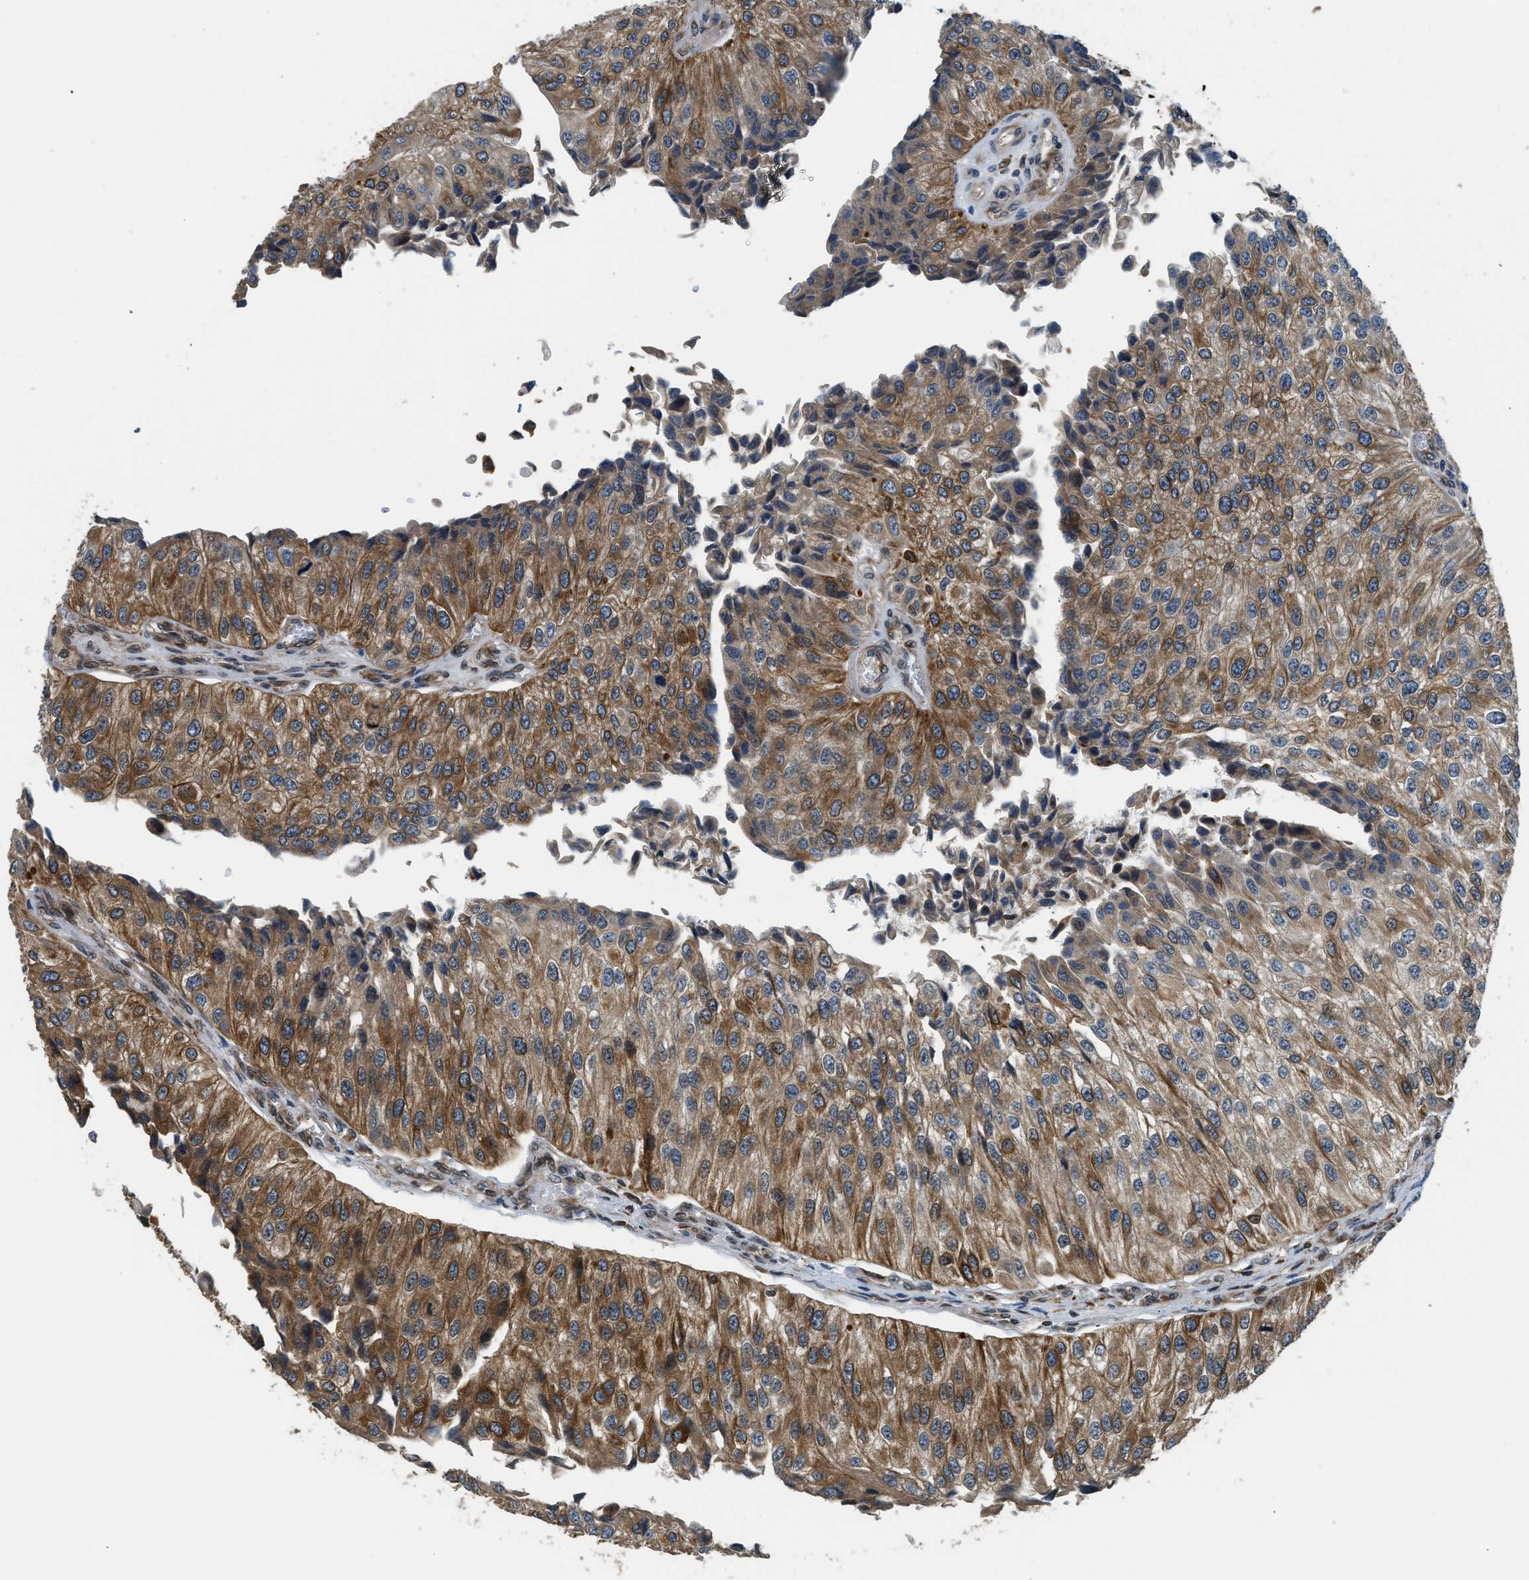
{"staining": {"intensity": "strong", "quantity": ">75%", "location": "cytoplasmic/membranous"}, "tissue": "urothelial cancer", "cell_type": "Tumor cells", "image_type": "cancer", "snomed": [{"axis": "morphology", "description": "Urothelial carcinoma, High grade"}, {"axis": "topography", "description": "Kidney"}, {"axis": "topography", "description": "Urinary bladder"}], "caption": "Immunohistochemical staining of urothelial carcinoma (high-grade) exhibits strong cytoplasmic/membranous protein staining in approximately >75% of tumor cells. (brown staining indicates protein expression, while blue staining denotes nuclei).", "gene": "RETREG3", "patient": {"sex": "male", "age": 77}}